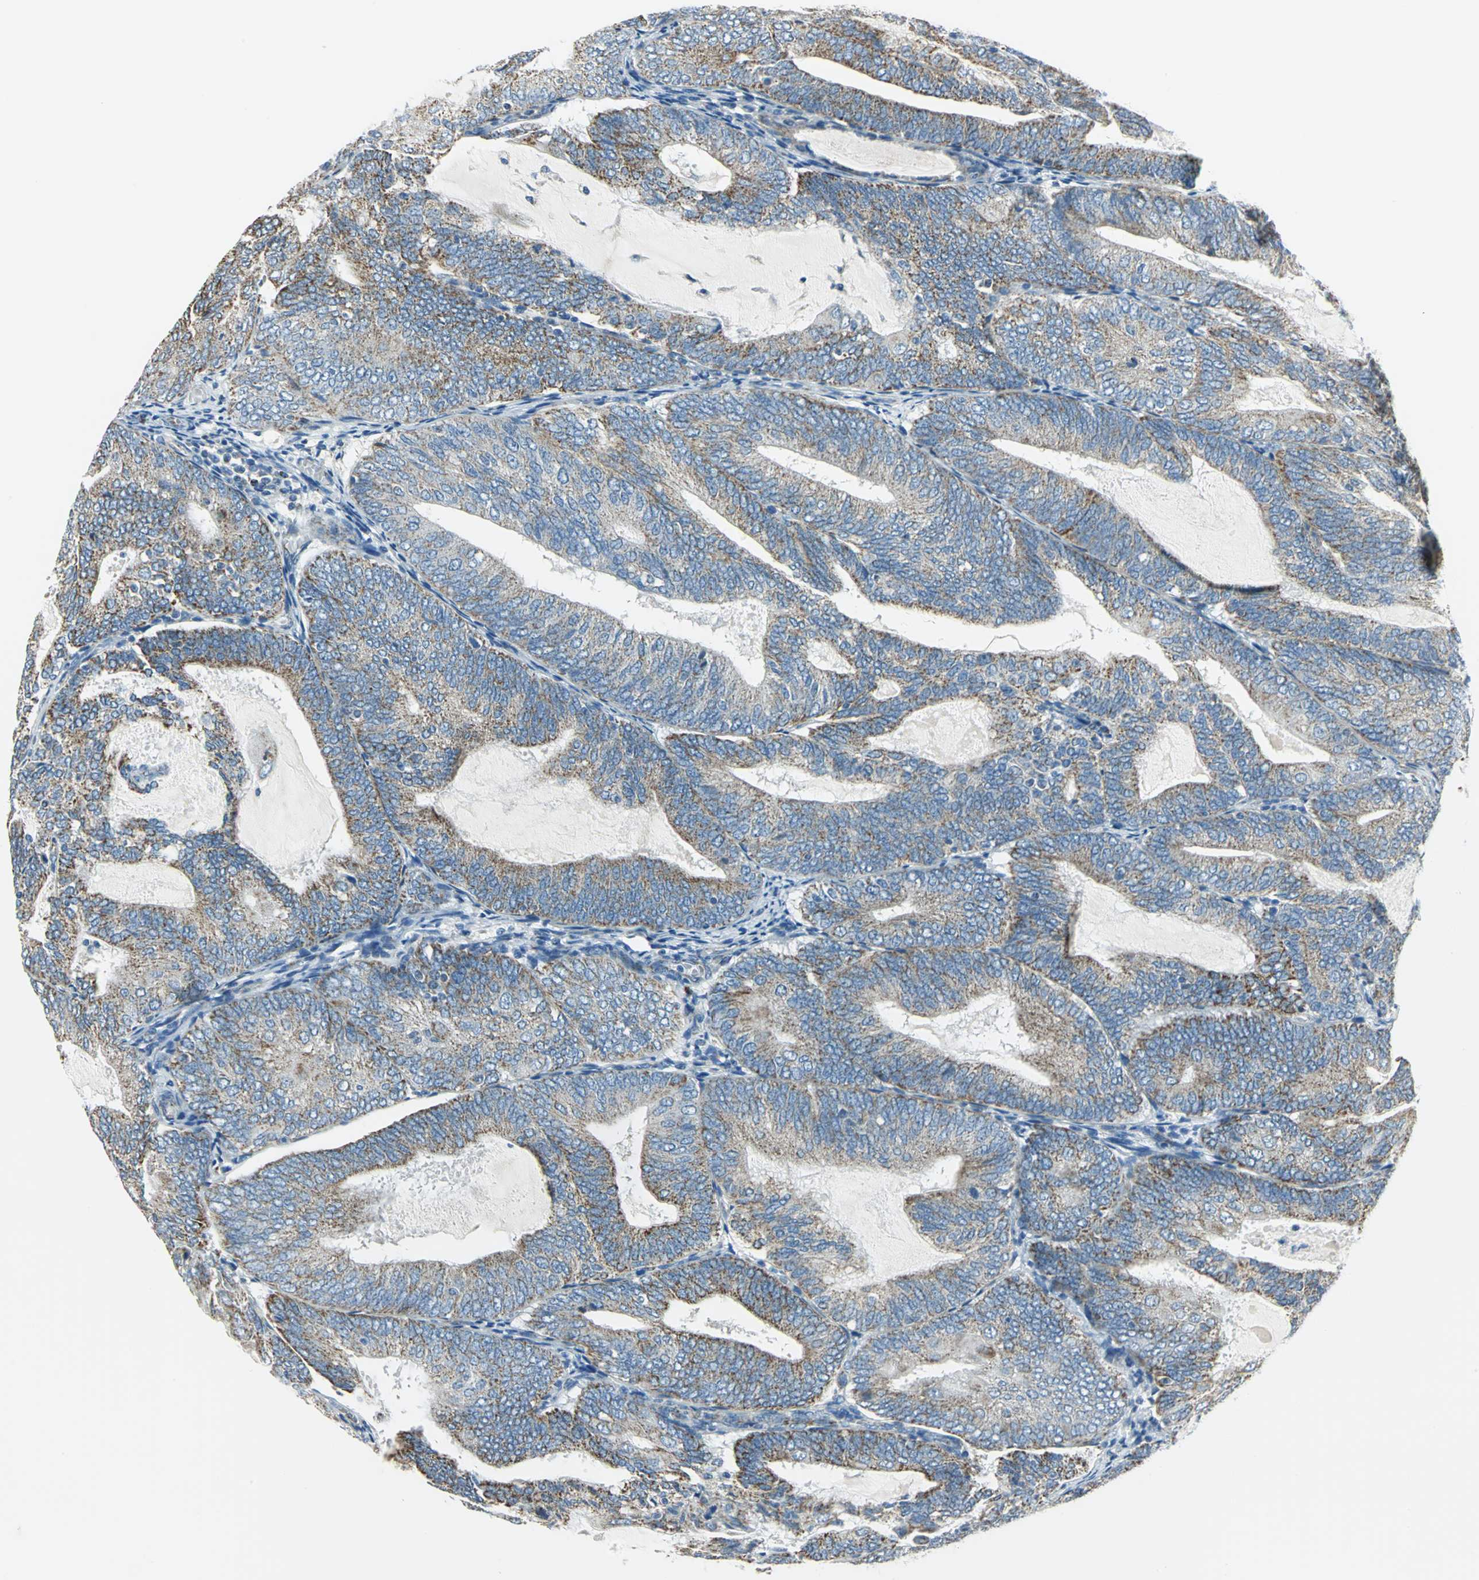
{"staining": {"intensity": "moderate", "quantity": ">75%", "location": "cytoplasmic/membranous"}, "tissue": "endometrial cancer", "cell_type": "Tumor cells", "image_type": "cancer", "snomed": [{"axis": "morphology", "description": "Adenocarcinoma, NOS"}, {"axis": "topography", "description": "Endometrium"}], "caption": "This histopathology image exhibits IHC staining of human endometrial adenocarcinoma, with medium moderate cytoplasmic/membranous positivity in about >75% of tumor cells.", "gene": "ACADM", "patient": {"sex": "female", "age": 81}}